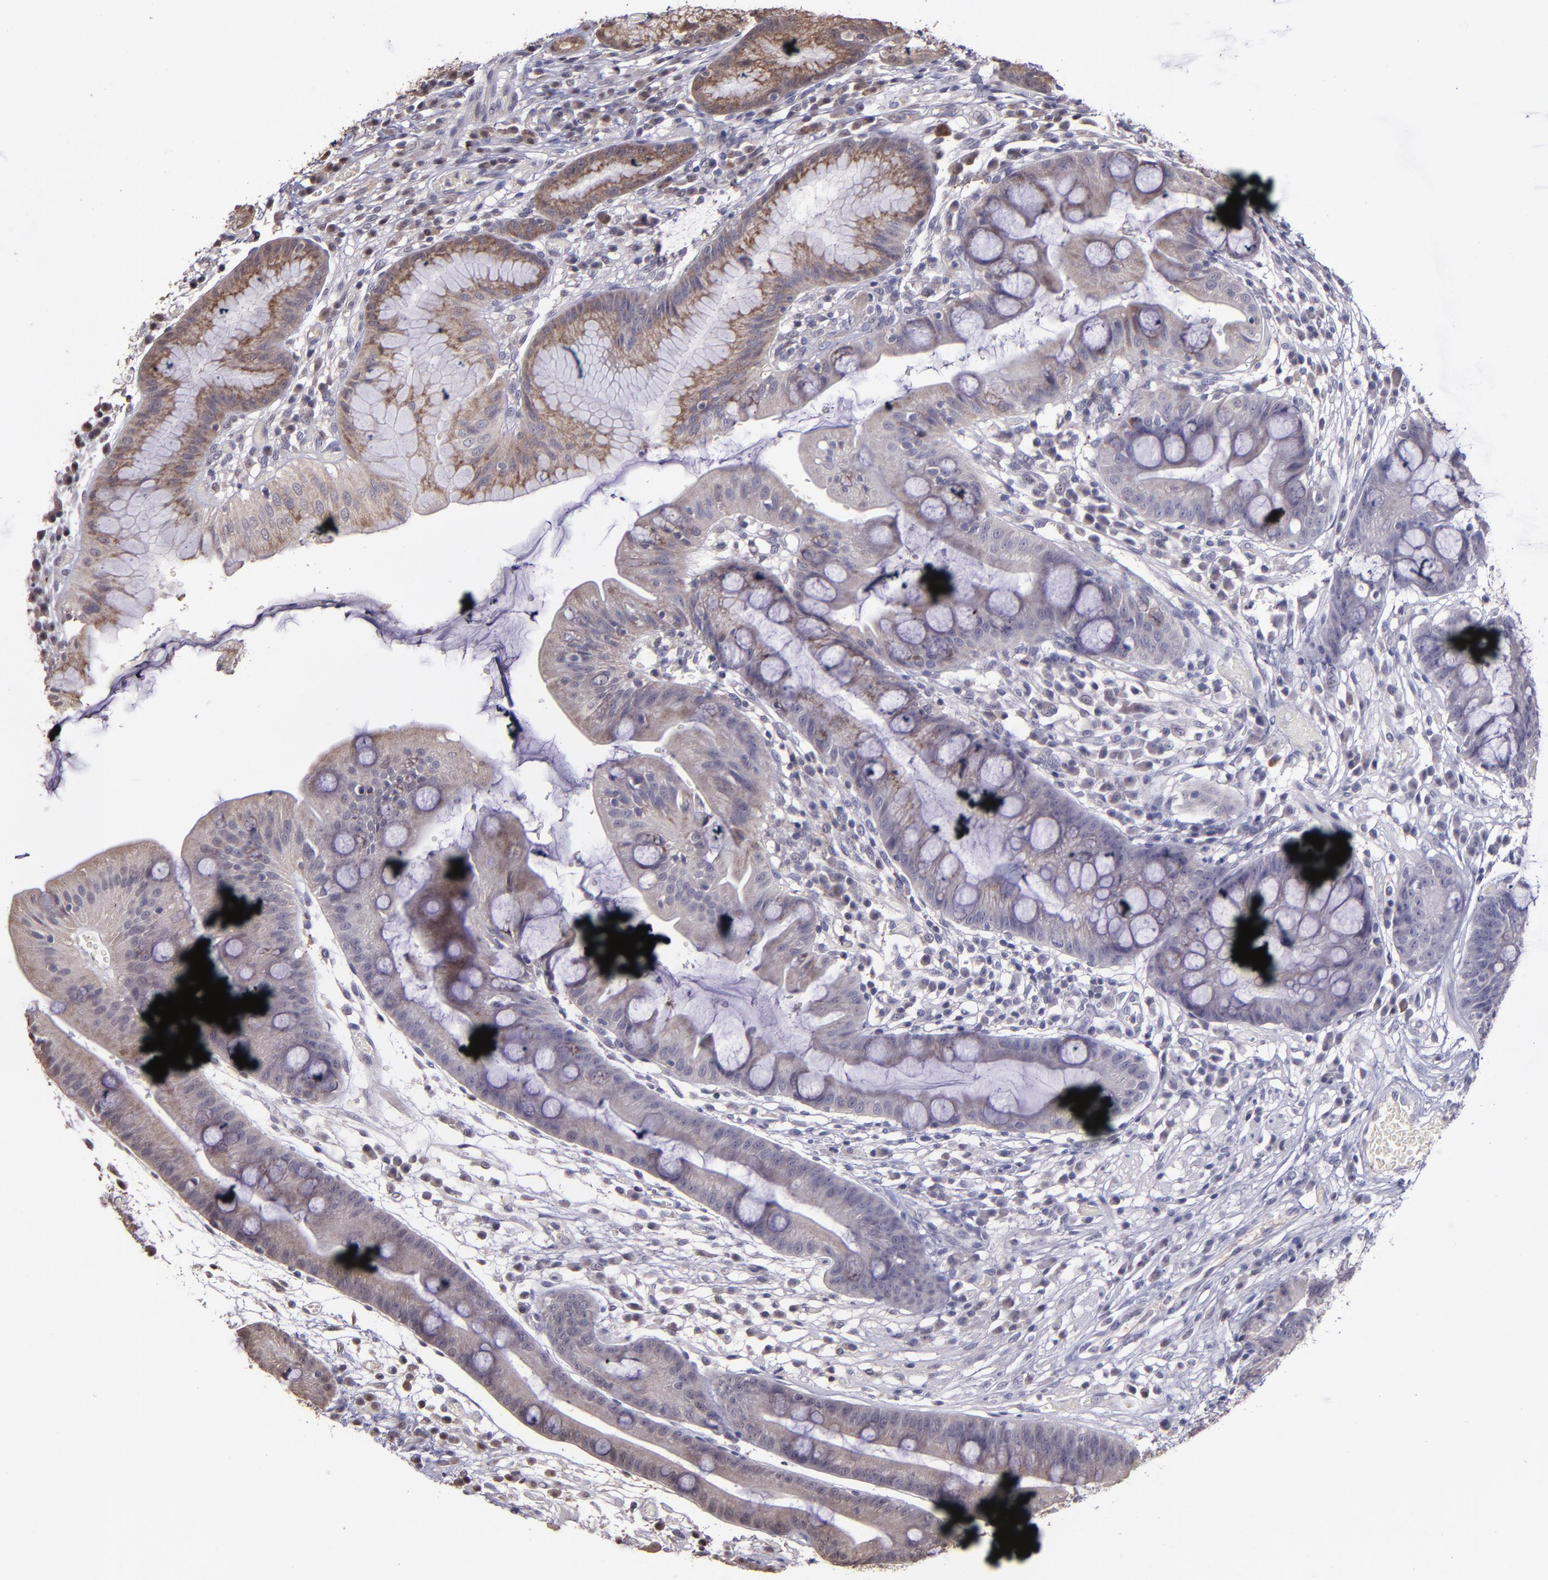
{"staining": {"intensity": "weak", "quantity": "25%-75%", "location": "cytoplasmic/membranous,nuclear"}, "tissue": "stomach", "cell_type": "Glandular cells", "image_type": "normal", "snomed": [{"axis": "morphology", "description": "Normal tissue, NOS"}, {"axis": "morphology", "description": "Inflammation, NOS"}, {"axis": "topography", "description": "Stomach, lower"}], "caption": "Glandular cells display low levels of weak cytoplasmic/membranous,nuclear positivity in about 25%-75% of cells in unremarkable stomach. (IHC, brightfield microscopy, high magnification).", "gene": "SERPINF2", "patient": {"sex": "male", "age": 59}}